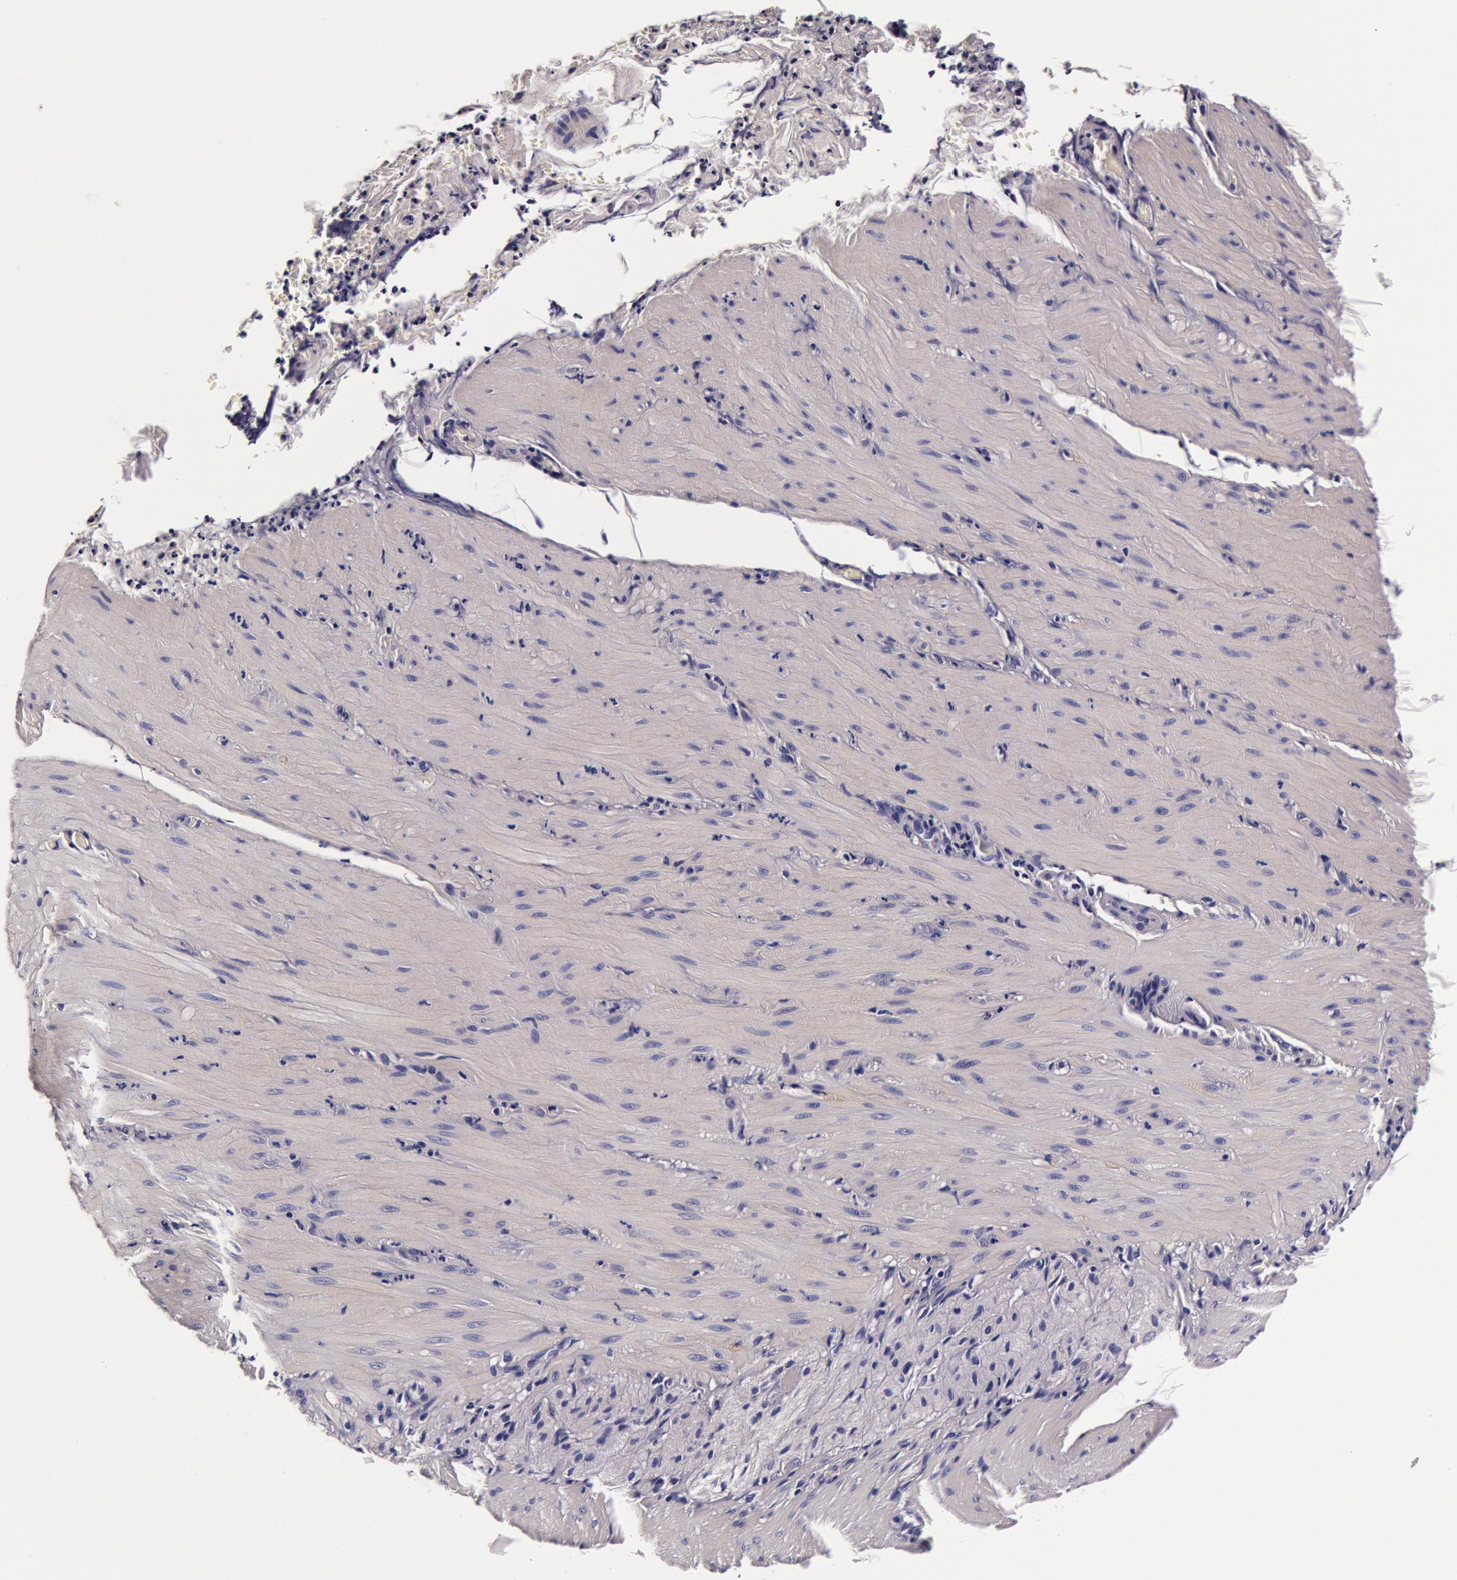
{"staining": {"intensity": "negative", "quantity": "none", "location": "none"}, "tissue": "smooth muscle", "cell_type": "Smooth muscle cells", "image_type": "normal", "snomed": [{"axis": "morphology", "description": "Normal tissue, NOS"}, {"axis": "topography", "description": "Duodenum"}], "caption": "The photomicrograph shows no staining of smooth muscle cells in unremarkable smooth muscle. (DAB IHC with hematoxylin counter stain).", "gene": "CCDC22", "patient": {"sex": "male", "age": 63}}